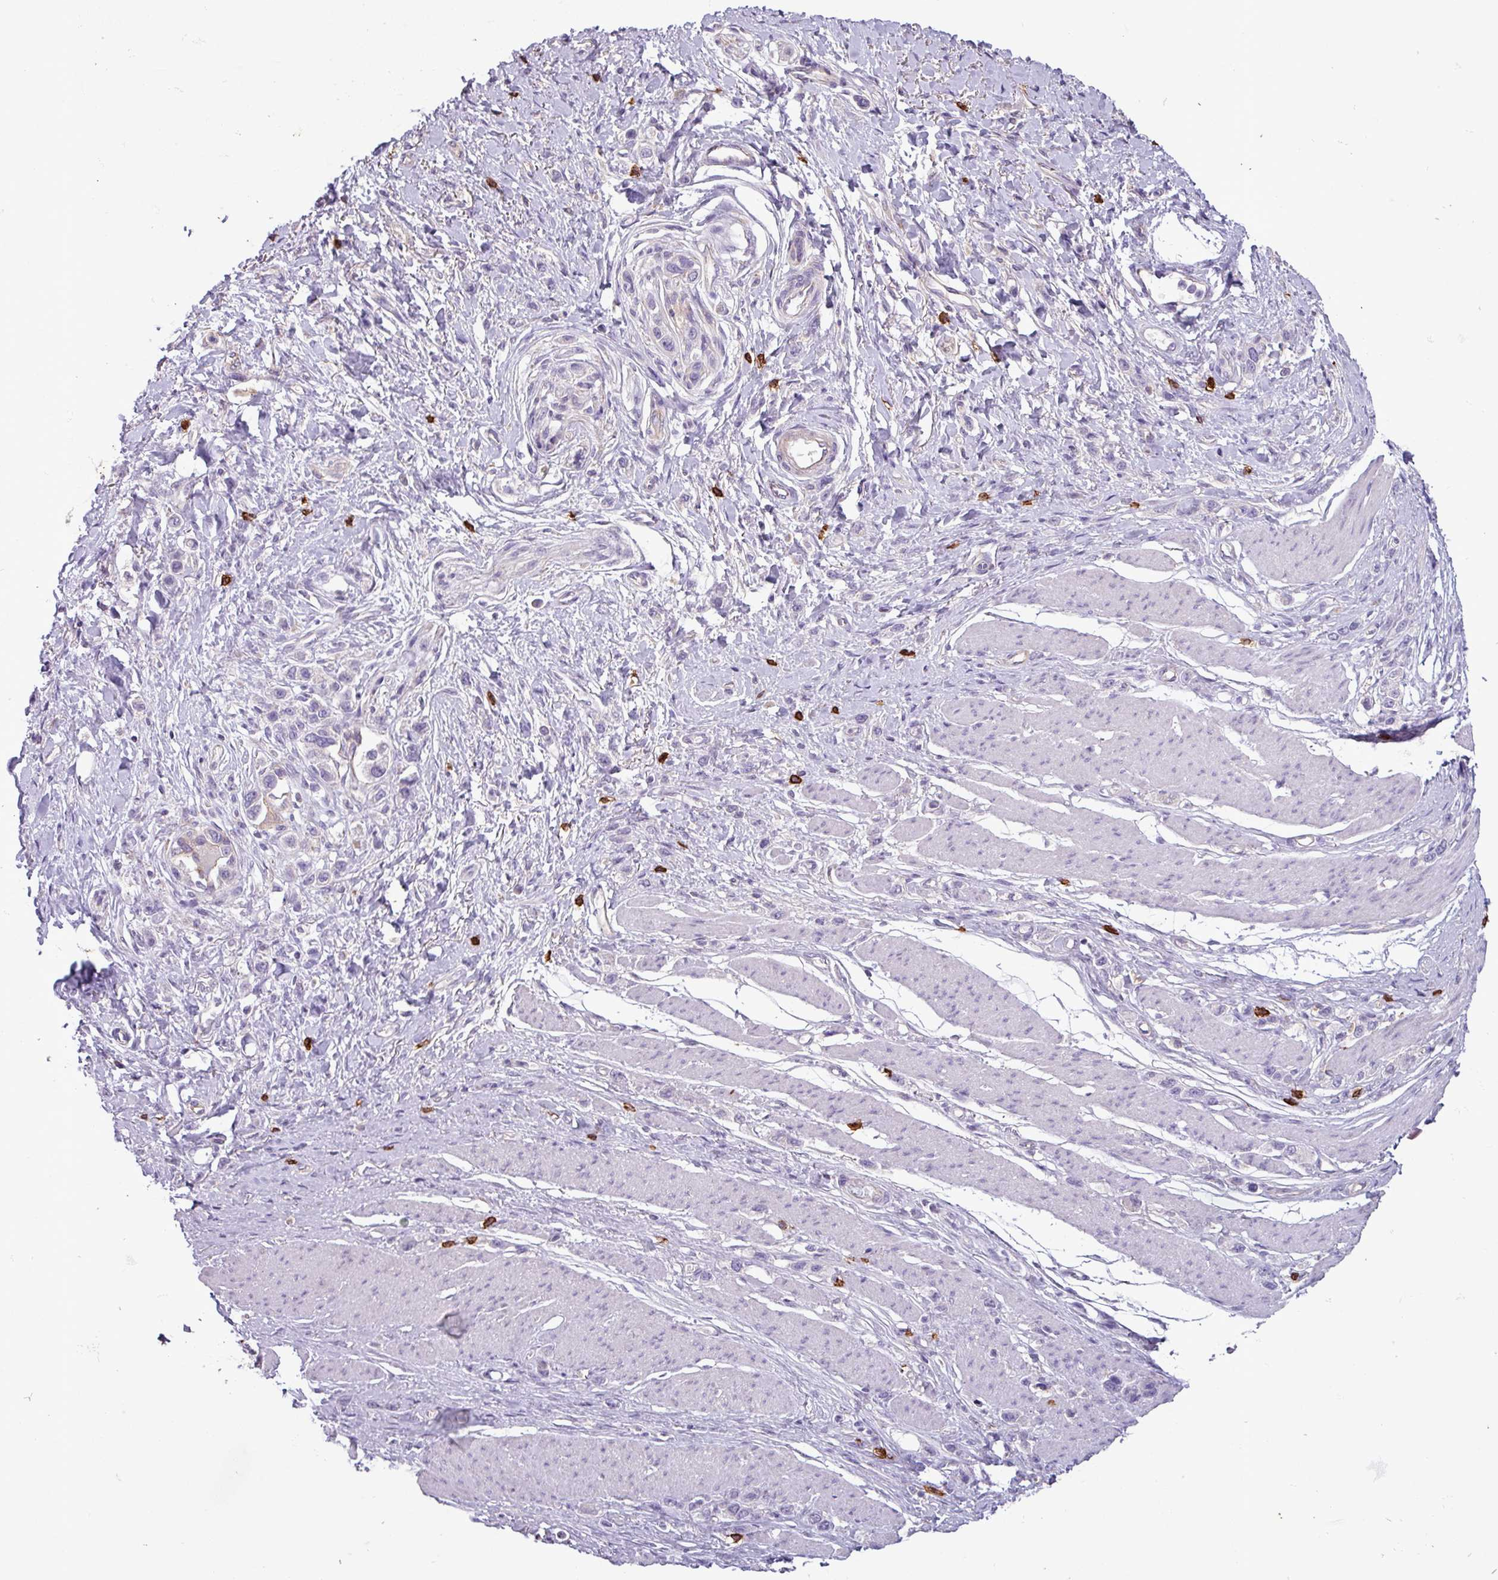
{"staining": {"intensity": "negative", "quantity": "none", "location": "none"}, "tissue": "stomach cancer", "cell_type": "Tumor cells", "image_type": "cancer", "snomed": [{"axis": "morphology", "description": "Adenocarcinoma, NOS"}, {"axis": "topography", "description": "Stomach"}], "caption": "Stomach cancer stained for a protein using immunohistochemistry (IHC) shows no positivity tumor cells.", "gene": "CD8A", "patient": {"sex": "female", "age": 65}}